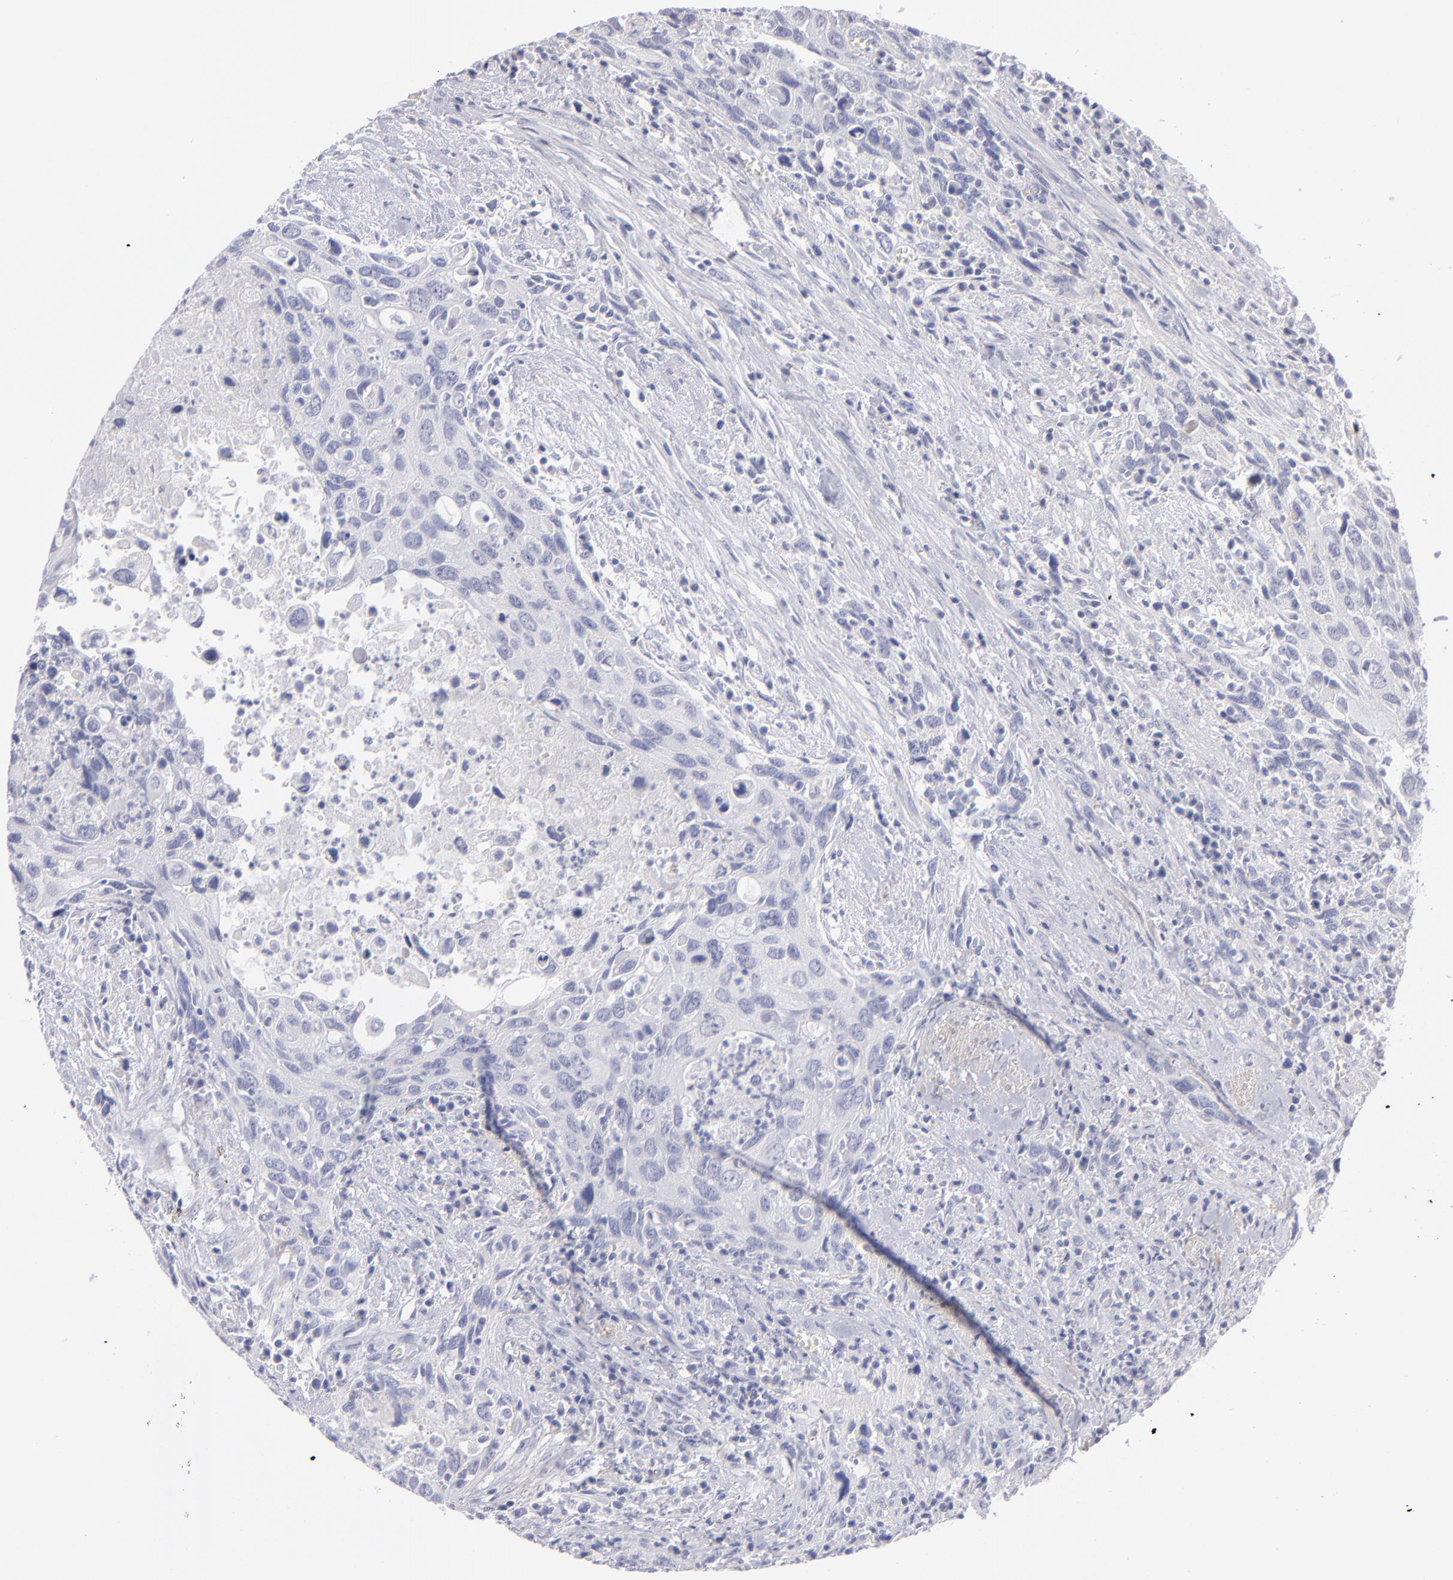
{"staining": {"intensity": "negative", "quantity": "none", "location": "none"}, "tissue": "urothelial cancer", "cell_type": "Tumor cells", "image_type": "cancer", "snomed": [{"axis": "morphology", "description": "Urothelial carcinoma, High grade"}, {"axis": "topography", "description": "Urinary bladder"}], "caption": "IHC image of urothelial cancer stained for a protein (brown), which shows no positivity in tumor cells.", "gene": "MYH11", "patient": {"sex": "male", "age": 71}}